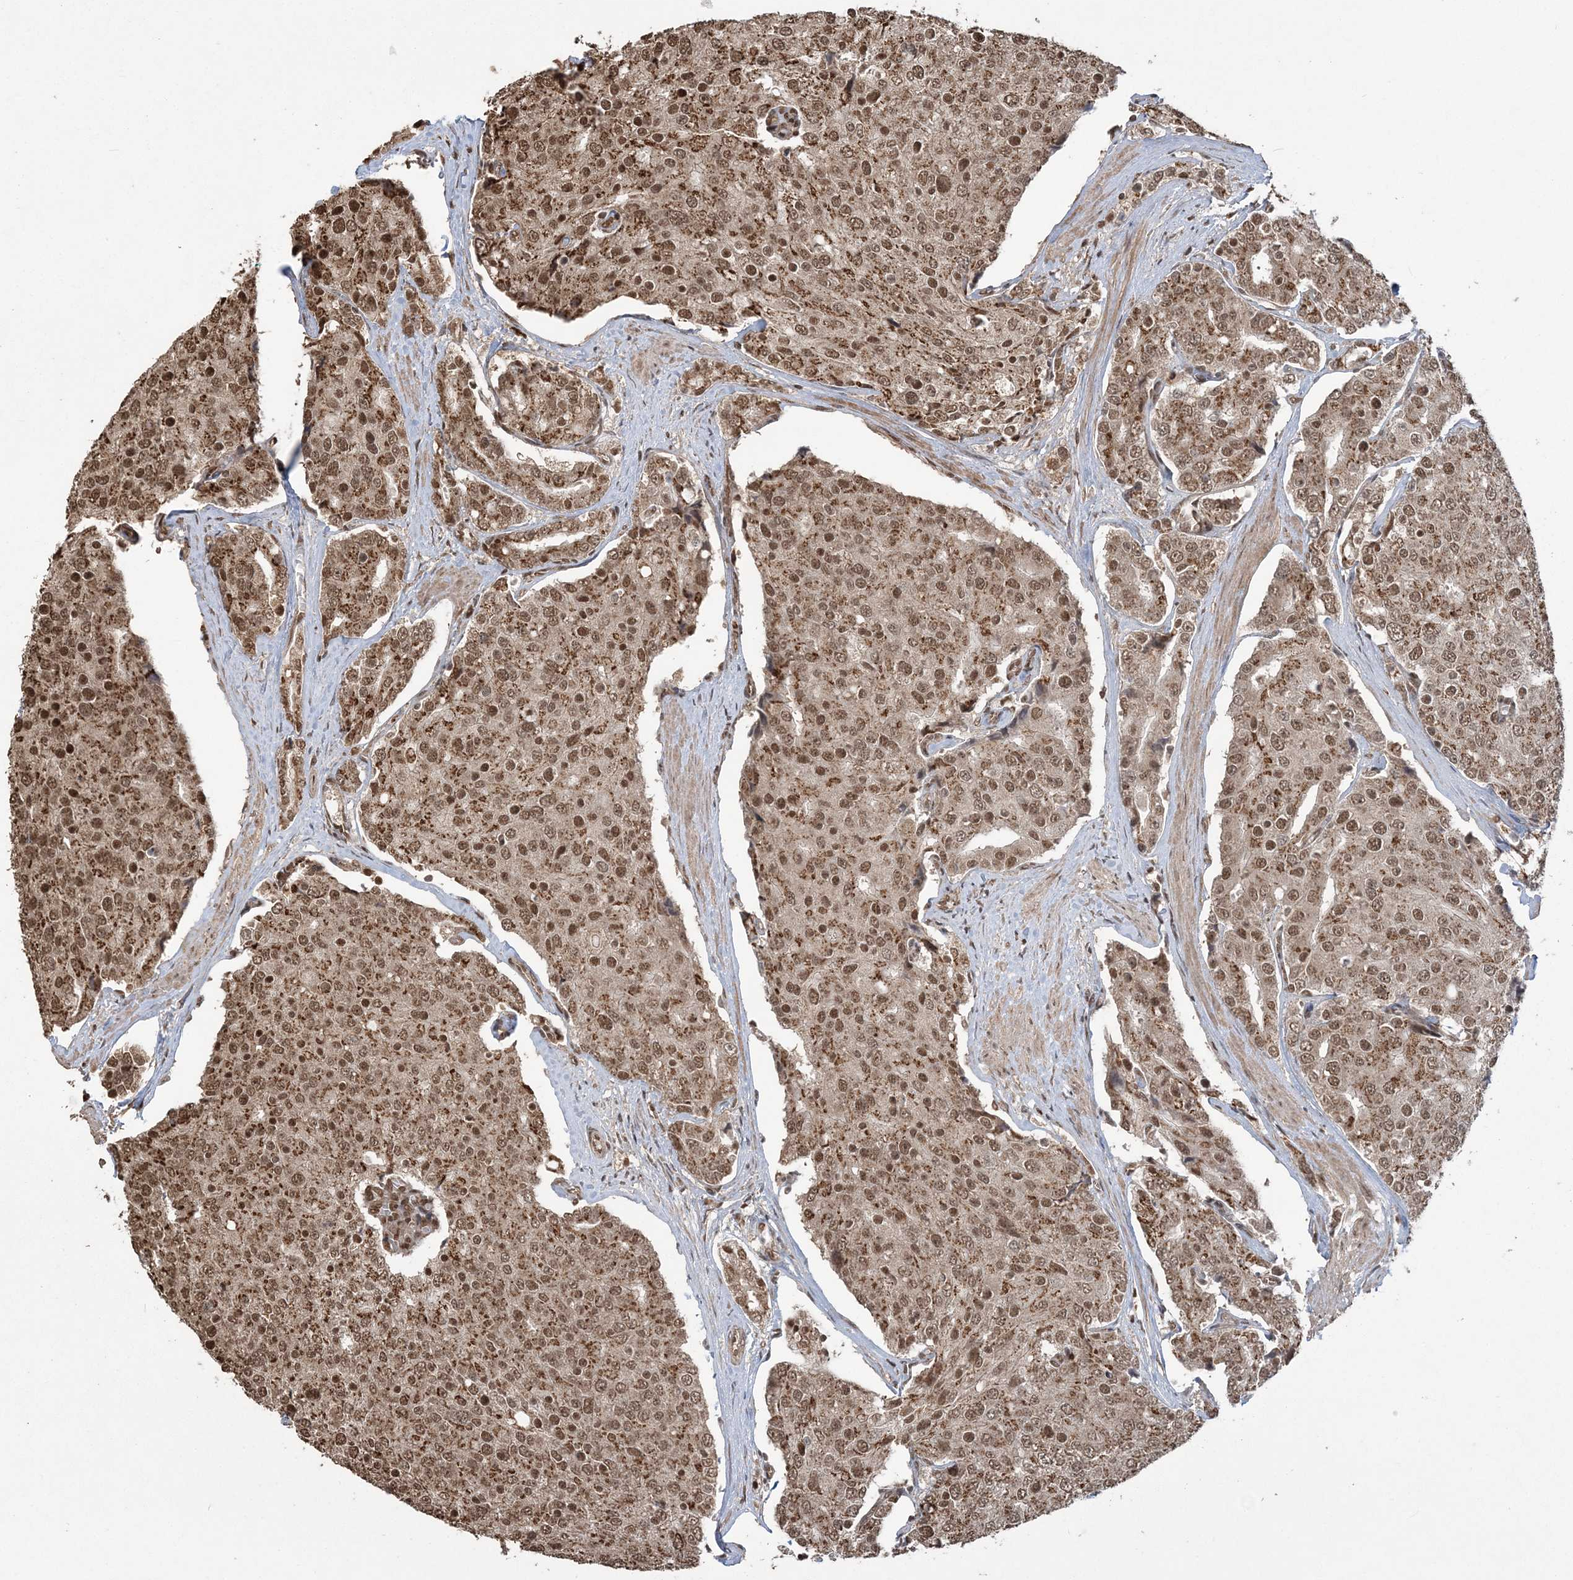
{"staining": {"intensity": "moderate", "quantity": ">75%", "location": "cytoplasmic/membranous,nuclear"}, "tissue": "prostate cancer", "cell_type": "Tumor cells", "image_type": "cancer", "snomed": [{"axis": "morphology", "description": "Adenocarcinoma, High grade"}, {"axis": "topography", "description": "Prostate"}], "caption": "Immunohistochemistry (IHC) staining of prostate high-grade adenocarcinoma, which displays medium levels of moderate cytoplasmic/membranous and nuclear expression in about >75% of tumor cells indicating moderate cytoplasmic/membranous and nuclear protein expression. The staining was performed using DAB (brown) for protein detection and nuclei were counterstained in hematoxylin (blue).", "gene": "ZNF839", "patient": {"sex": "male", "age": 50}}